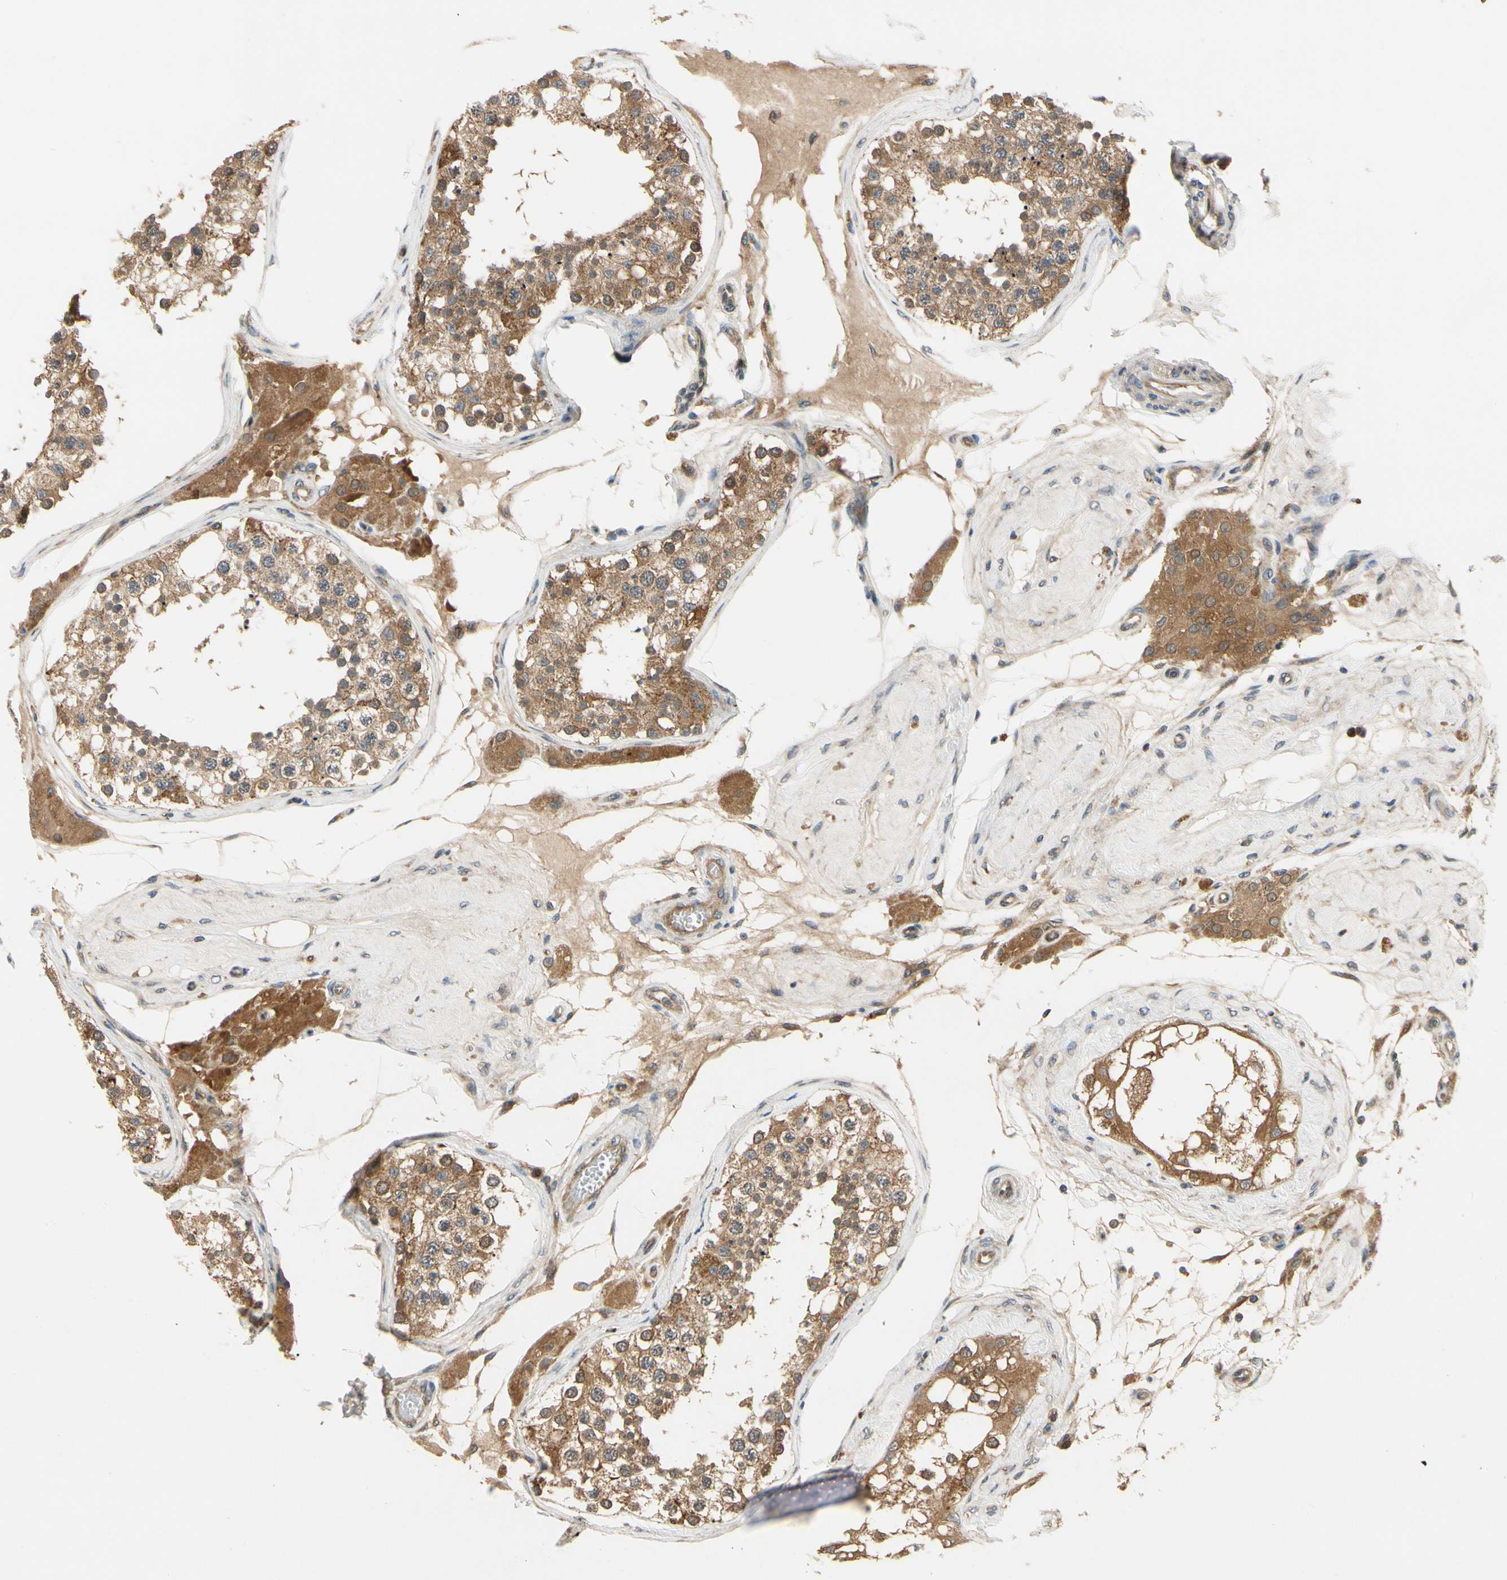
{"staining": {"intensity": "moderate", "quantity": ">75%", "location": "cytoplasmic/membranous"}, "tissue": "testis", "cell_type": "Cells in seminiferous ducts", "image_type": "normal", "snomed": [{"axis": "morphology", "description": "Normal tissue, NOS"}, {"axis": "topography", "description": "Testis"}], "caption": "A histopathology image of human testis stained for a protein reveals moderate cytoplasmic/membranous brown staining in cells in seminiferous ducts. (Stains: DAB (3,3'-diaminobenzidine) in brown, nuclei in blue, Microscopy: brightfield microscopy at high magnification).", "gene": "TDRP", "patient": {"sex": "male", "age": 68}}